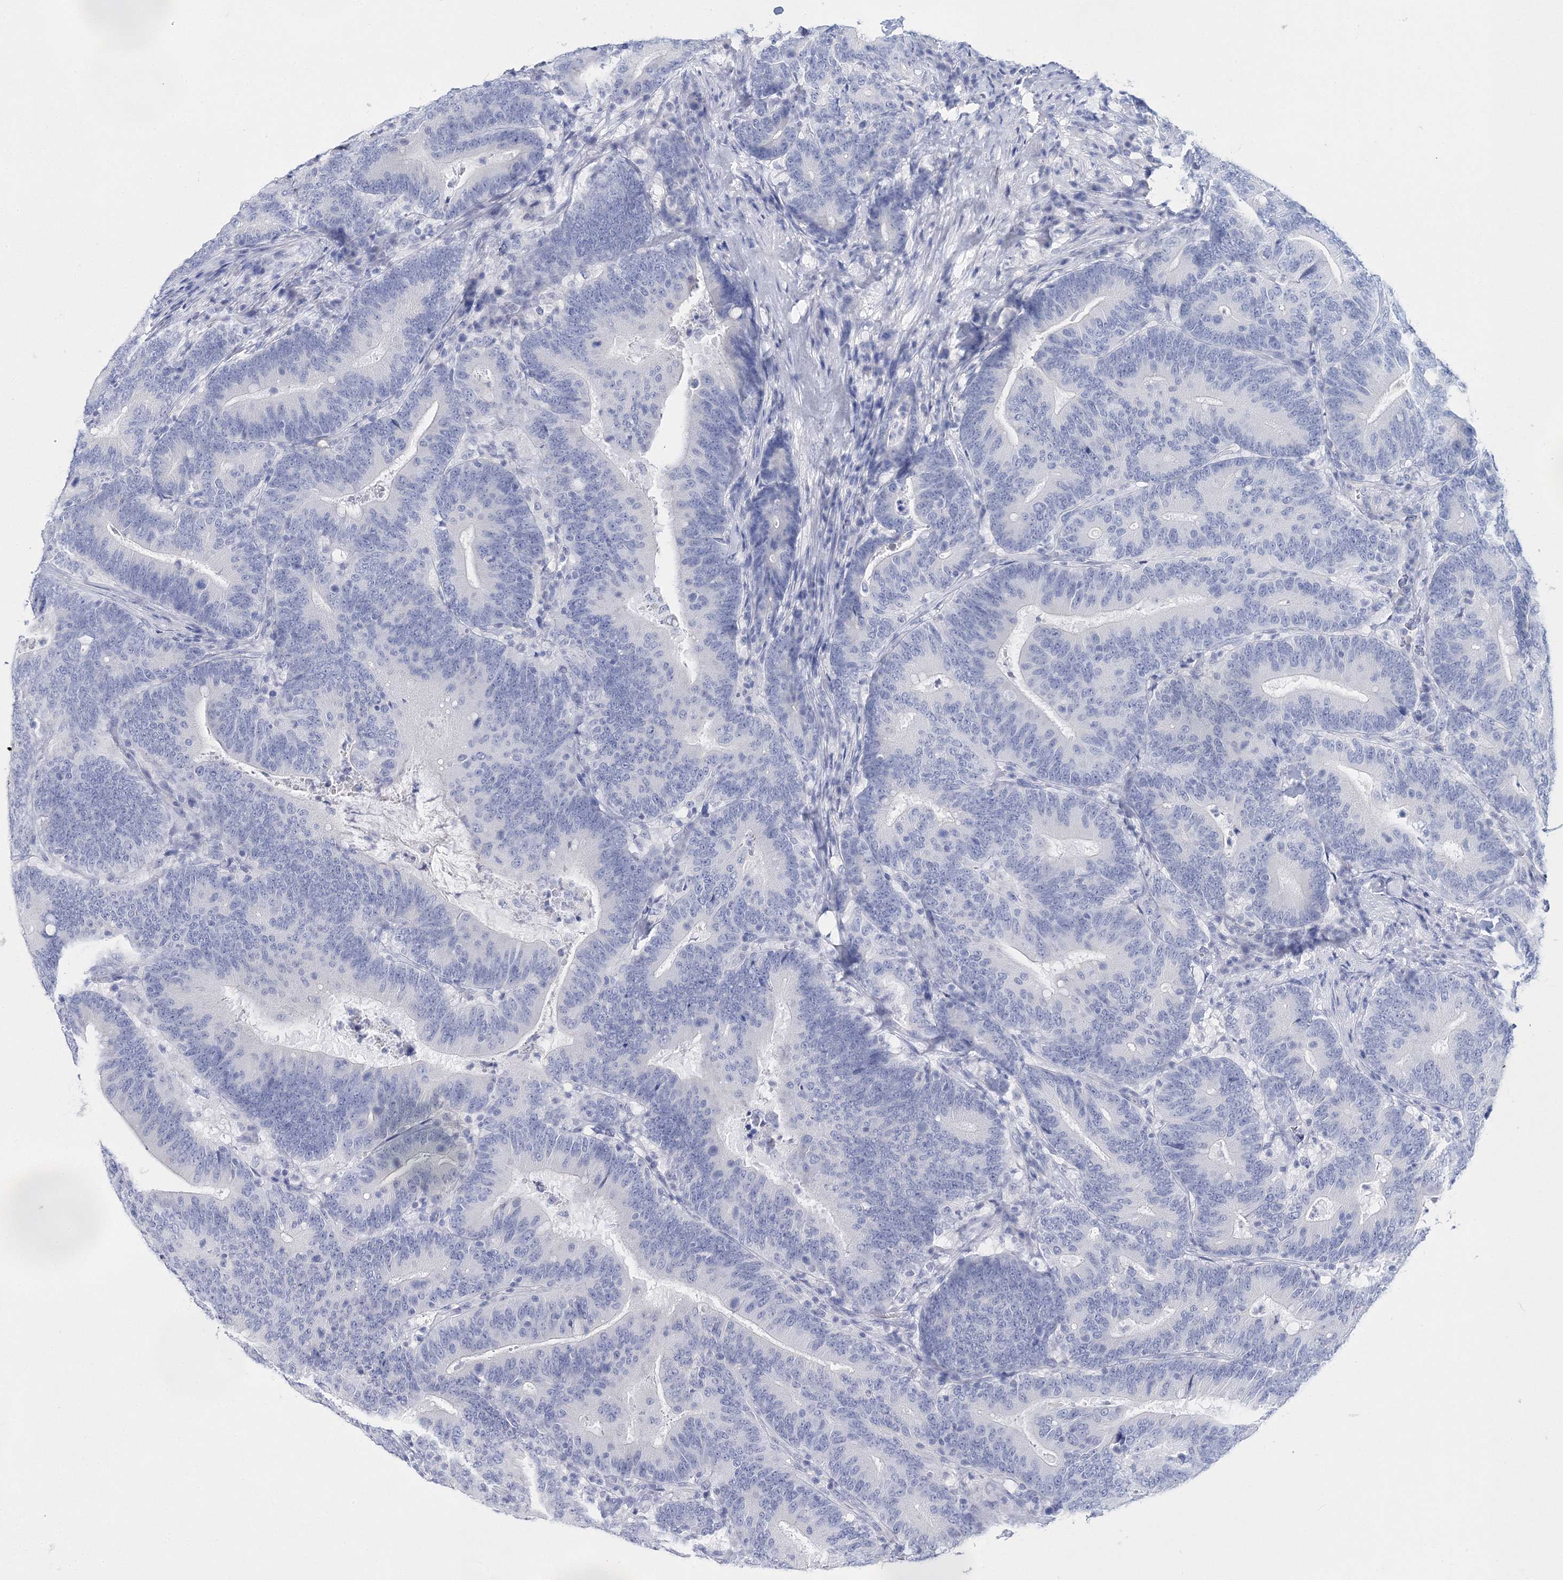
{"staining": {"intensity": "negative", "quantity": "none", "location": "none"}, "tissue": "colorectal cancer", "cell_type": "Tumor cells", "image_type": "cancer", "snomed": [{"axis": "morphology", "description": "Adenocarcinoma, NOS"}, {"axis": "topography", "description": "Colon"}], "caption": "Micrograph shows no significant protein positivity in tumor cells of colorectal cancer (adenocarcinoma).", "gene": "MYOZ2", "patient": {"sex": "female", "age": 66}}